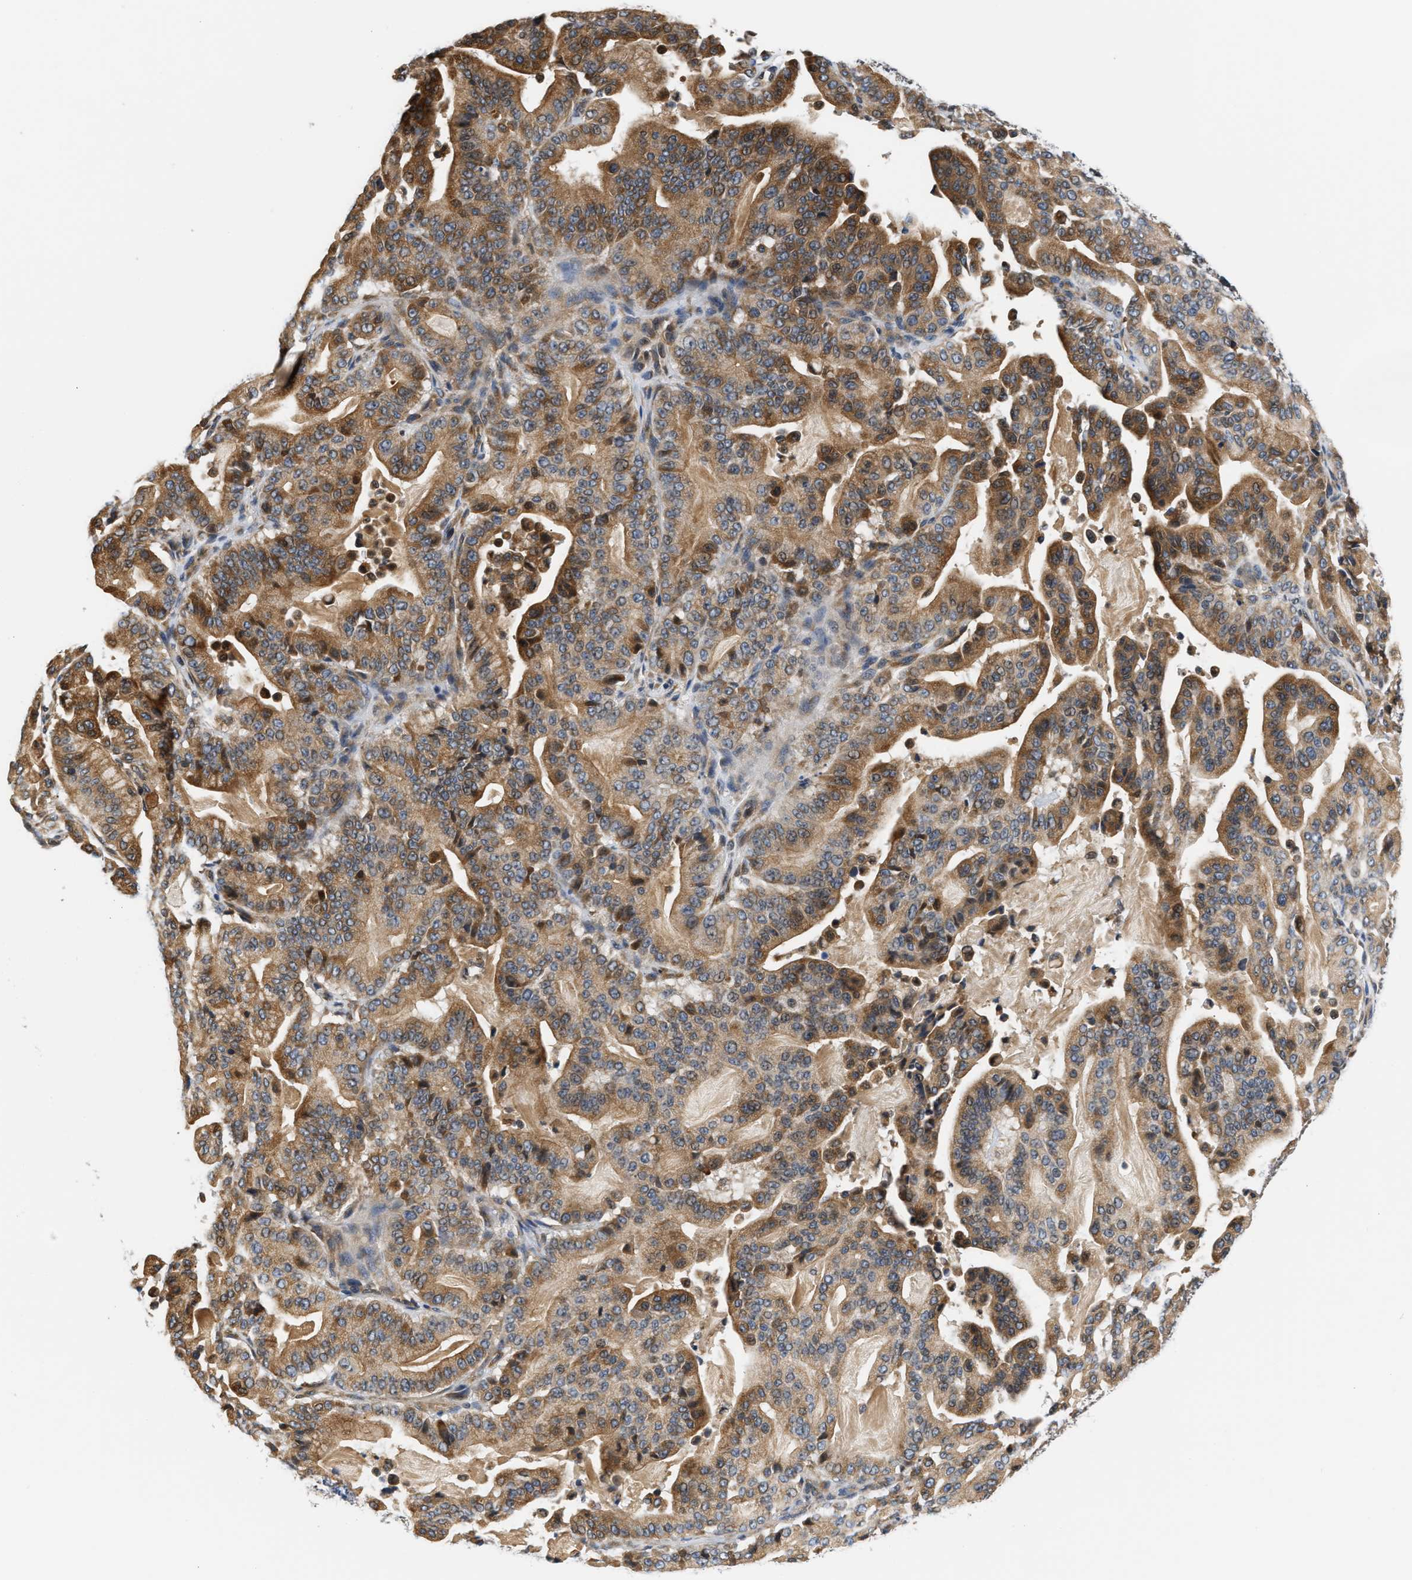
{"staining": {"intensity": "moderate", "quantity": ">75%", "location": "cytoplasmic/membranous"}, "tissue": "pancreatic cancer", "cell_type": "Tumor cells", "image_type": "cancer", "snomed": [{"axis": "morphology", "description": "Adenocarcinoma, NOS"}, {"axis": "topography", "description": "Pancreas"}], "caption": "A brown stain labels moderate cytoplasmic/membranous positivity of a protein in human adenocarcinoma (pancreatic) tumor cells.", "gene": "TNIP2", "patient": {"sex": "male", "age": 63}}